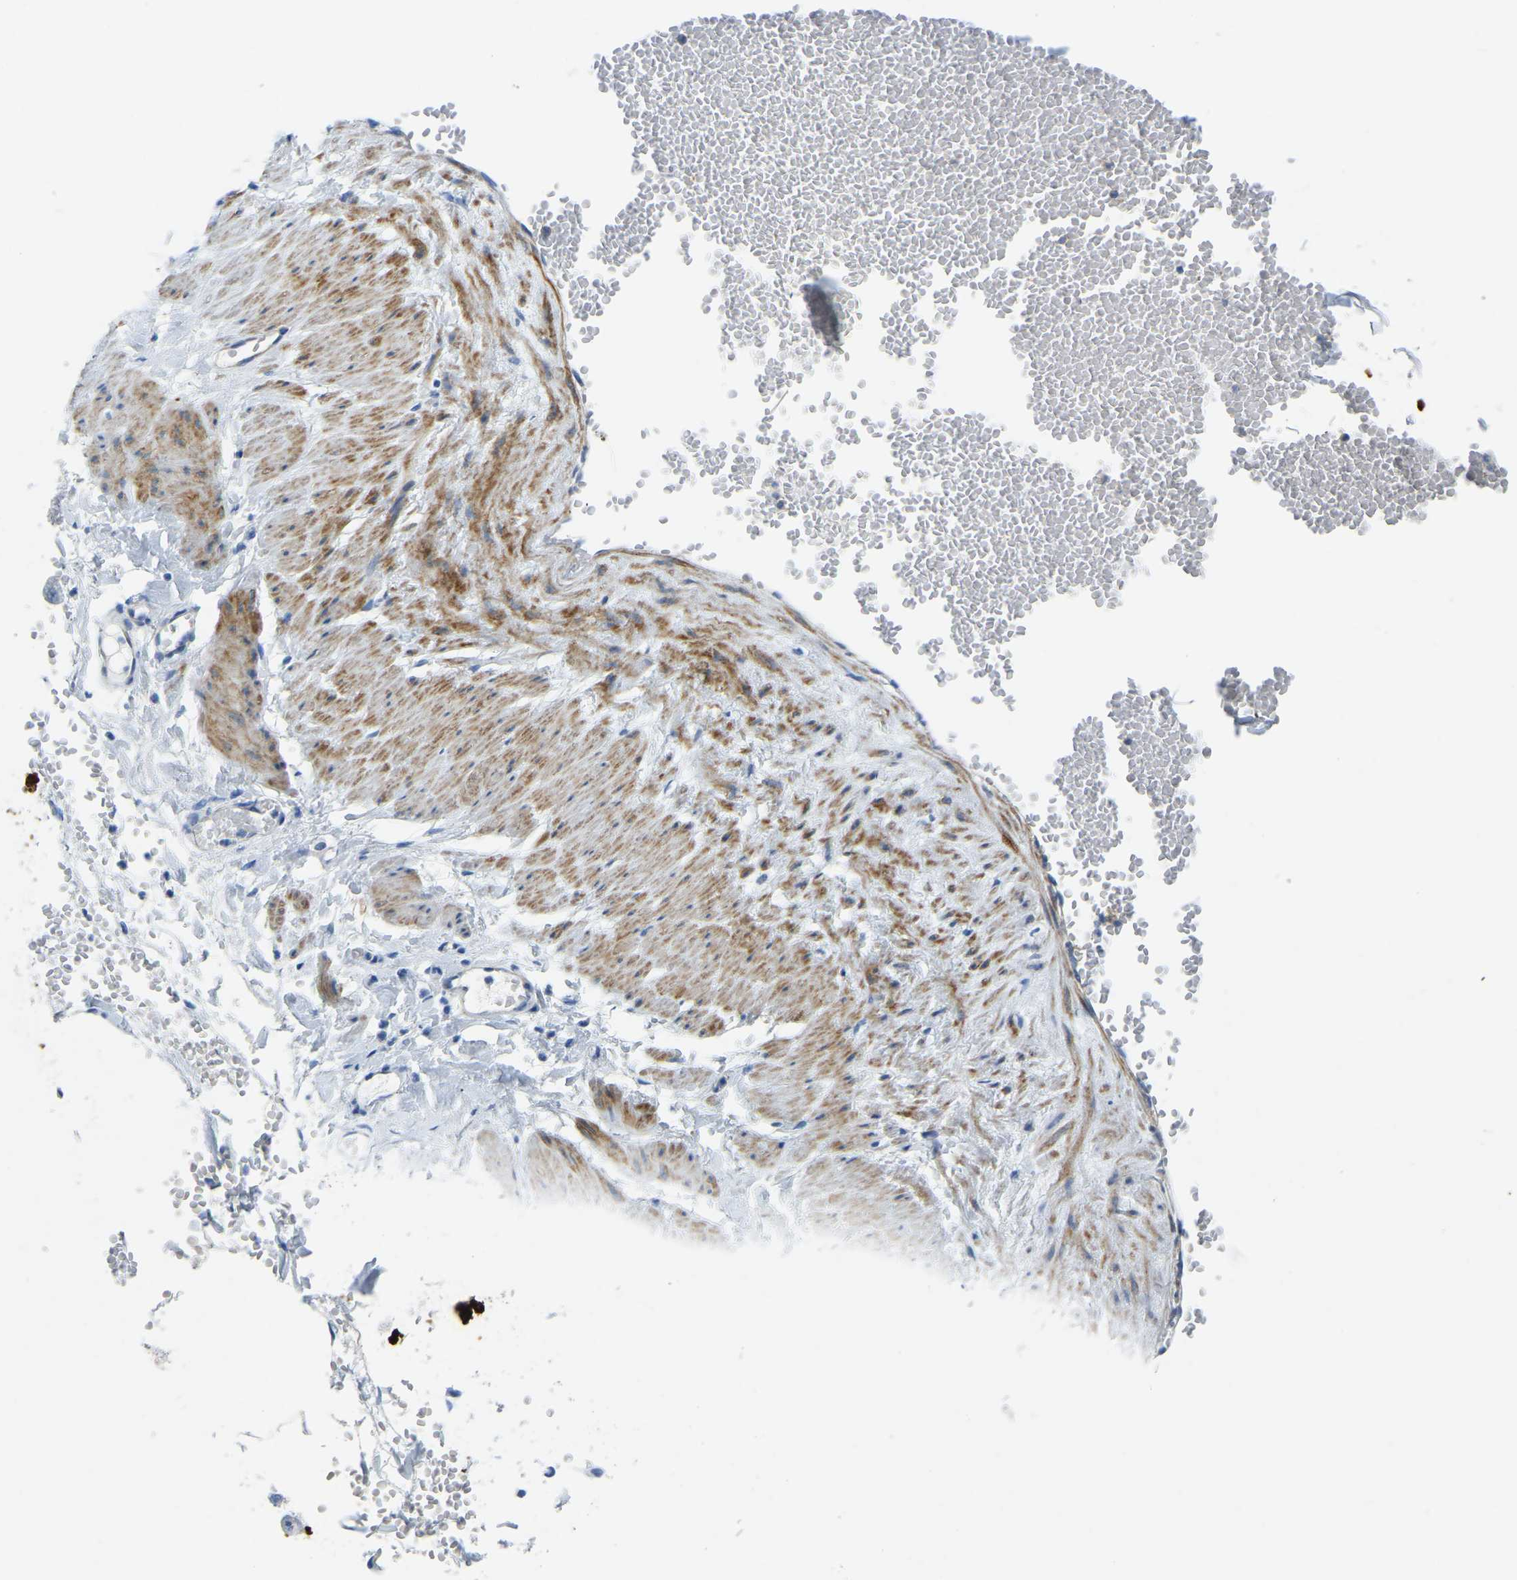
{"staining": {"intensity": "negative", "quantity": "none", "location": "none"}, "tissue": "adipose tissue", "cell_type": "Adipocytes", "image_type": "normal", "snomed": [{"axis": "morphology", "description": "Normal tissue, NOS"}, {"axis": "topography", "description": "Soft tissue"}], "caption": "The image demonstrates no staining of adipocytes in benign adipose tissue.", "gene": "MYL3", "patient": {"sex": "male", "age": 72}}